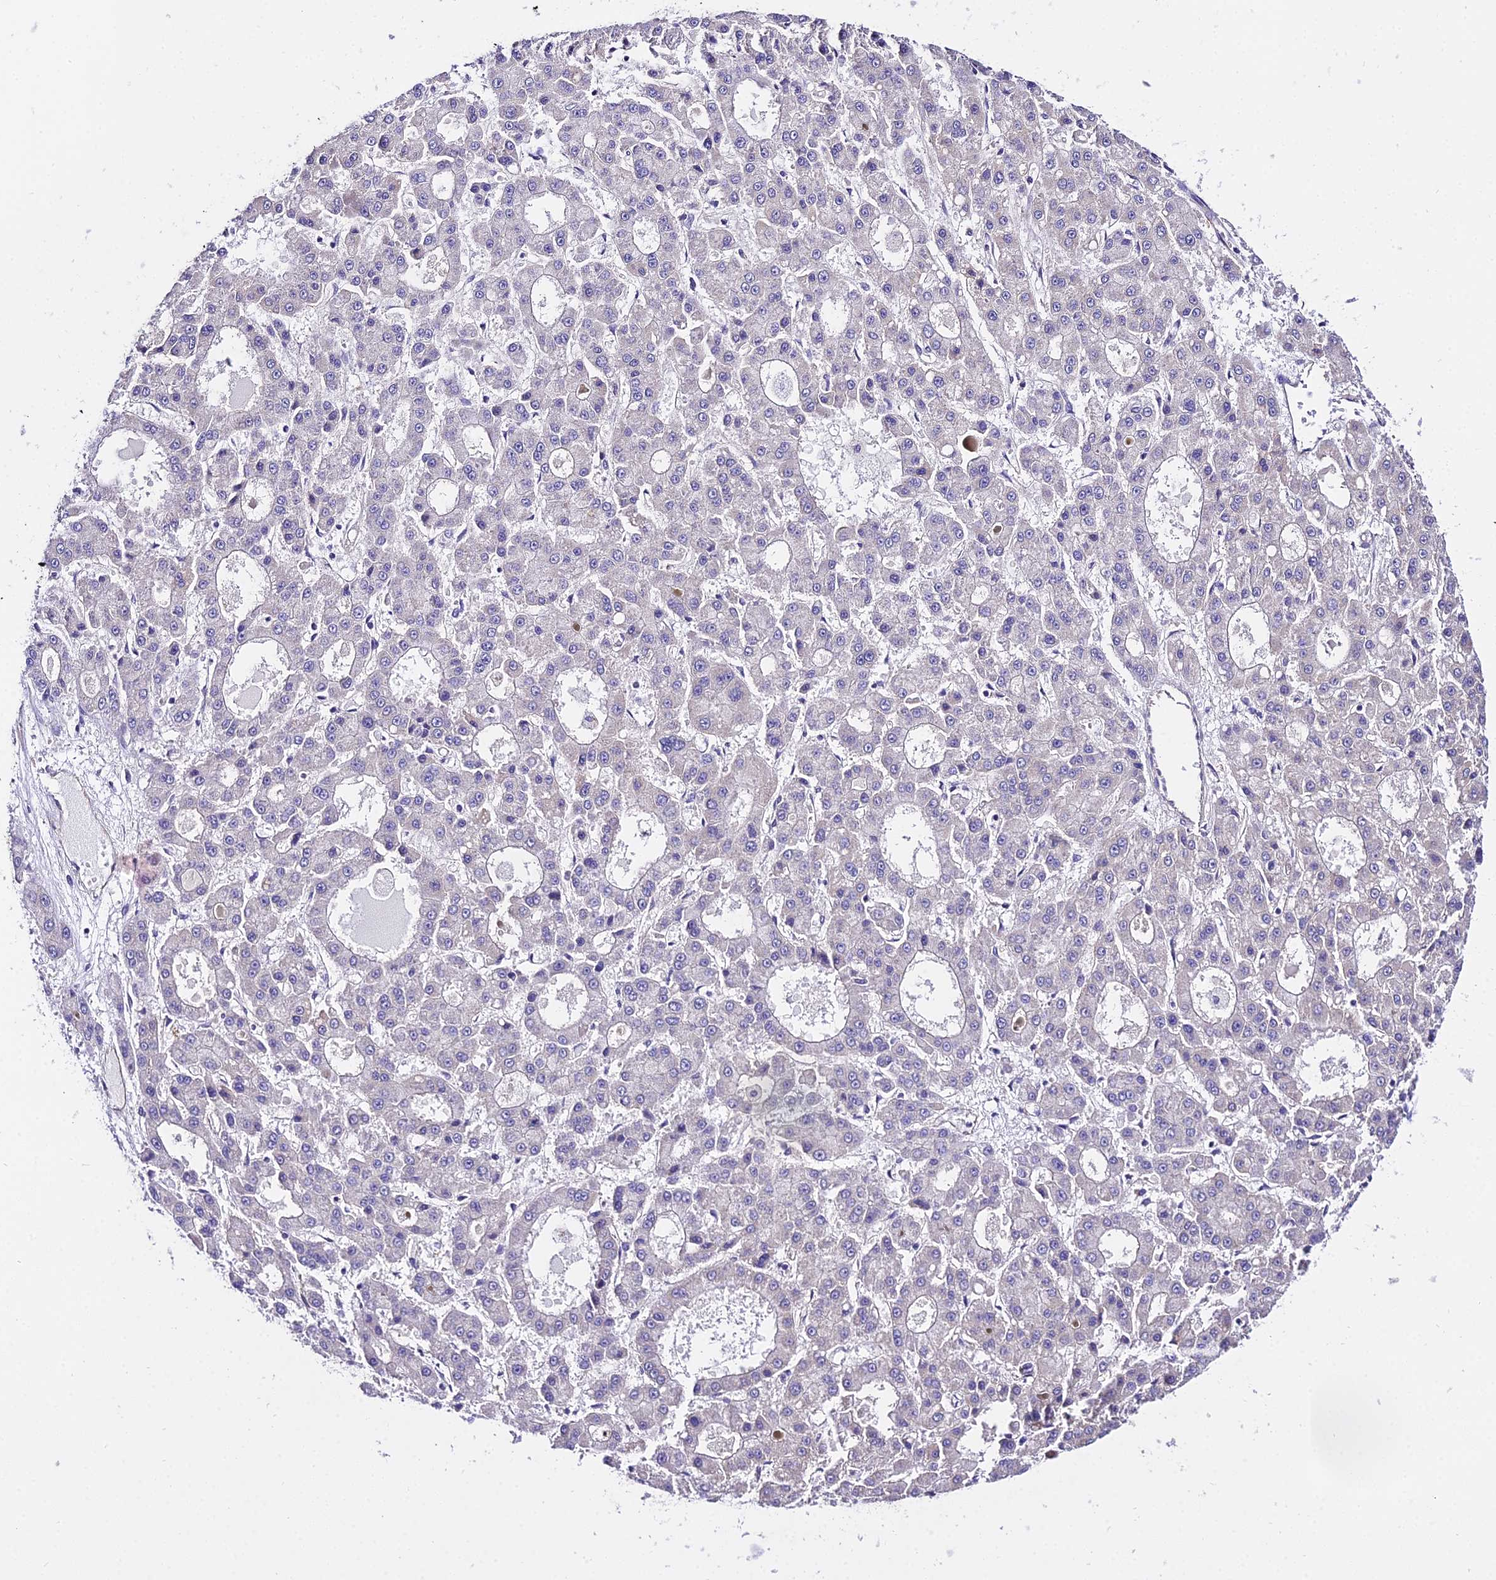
{"staining": {"intensity": "negative", "quantity": "none", "location": "none"}, "tissue": "liver cancer", "cell_type": "Tumor cells", "image_type": "cancer", "snomed": [{"axis": "morphology", "description": "Carcinoma, Hepatocellular, NOS"}, {"axis": "topography", "description": "Liver"}], "caption": "This is an immunohistochemistry (IHC) micrograph of liver cancer (hepatocellular carcinoma). There is no expression in tumor cells.", "gene": "POLR2I", "patient": {"sex": "male", "age": 70}}